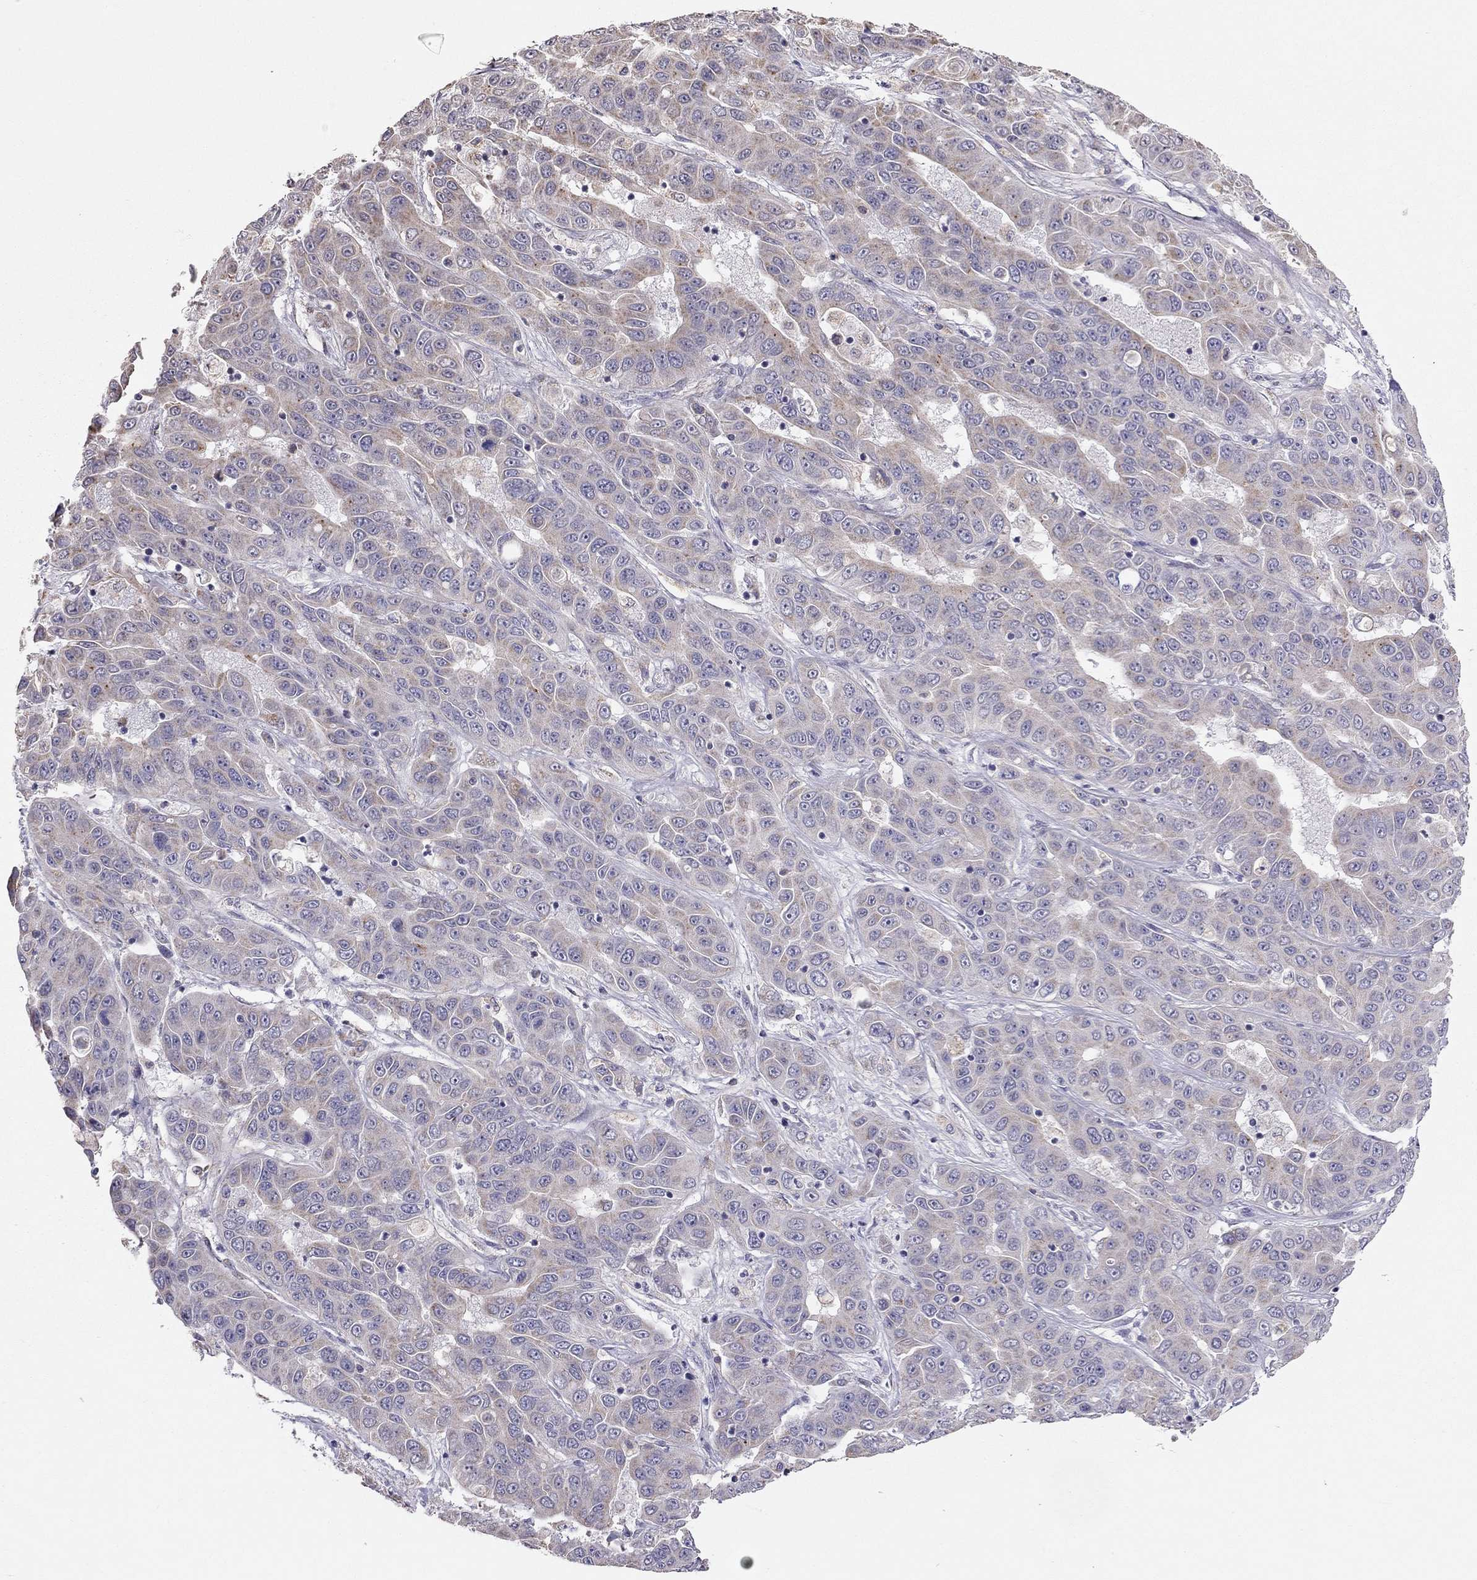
{"staining": {"intensity": "moderate", "quantity": "<25%", "location": "cytoplasmic/membranous"}, "tissue": "liver cancer", "cell_type": "Tumor cells", "image_type": "cancer", "snomed": [{"axis": "morphology", "description": "Cholangiocarcinoma"}, {"axis": "topography", "description": "Liver"}], "caption": "Protein expression analysis of cholangiocarcinoma (liver) shows moderate cytoplasmic/membranous expression in approximately <25% of tumor cells. (Brightfield microscopy of DAB IHC at high magnification).", "gene": "LRIT3", "patient": {"sex": "female", "age": 52}}